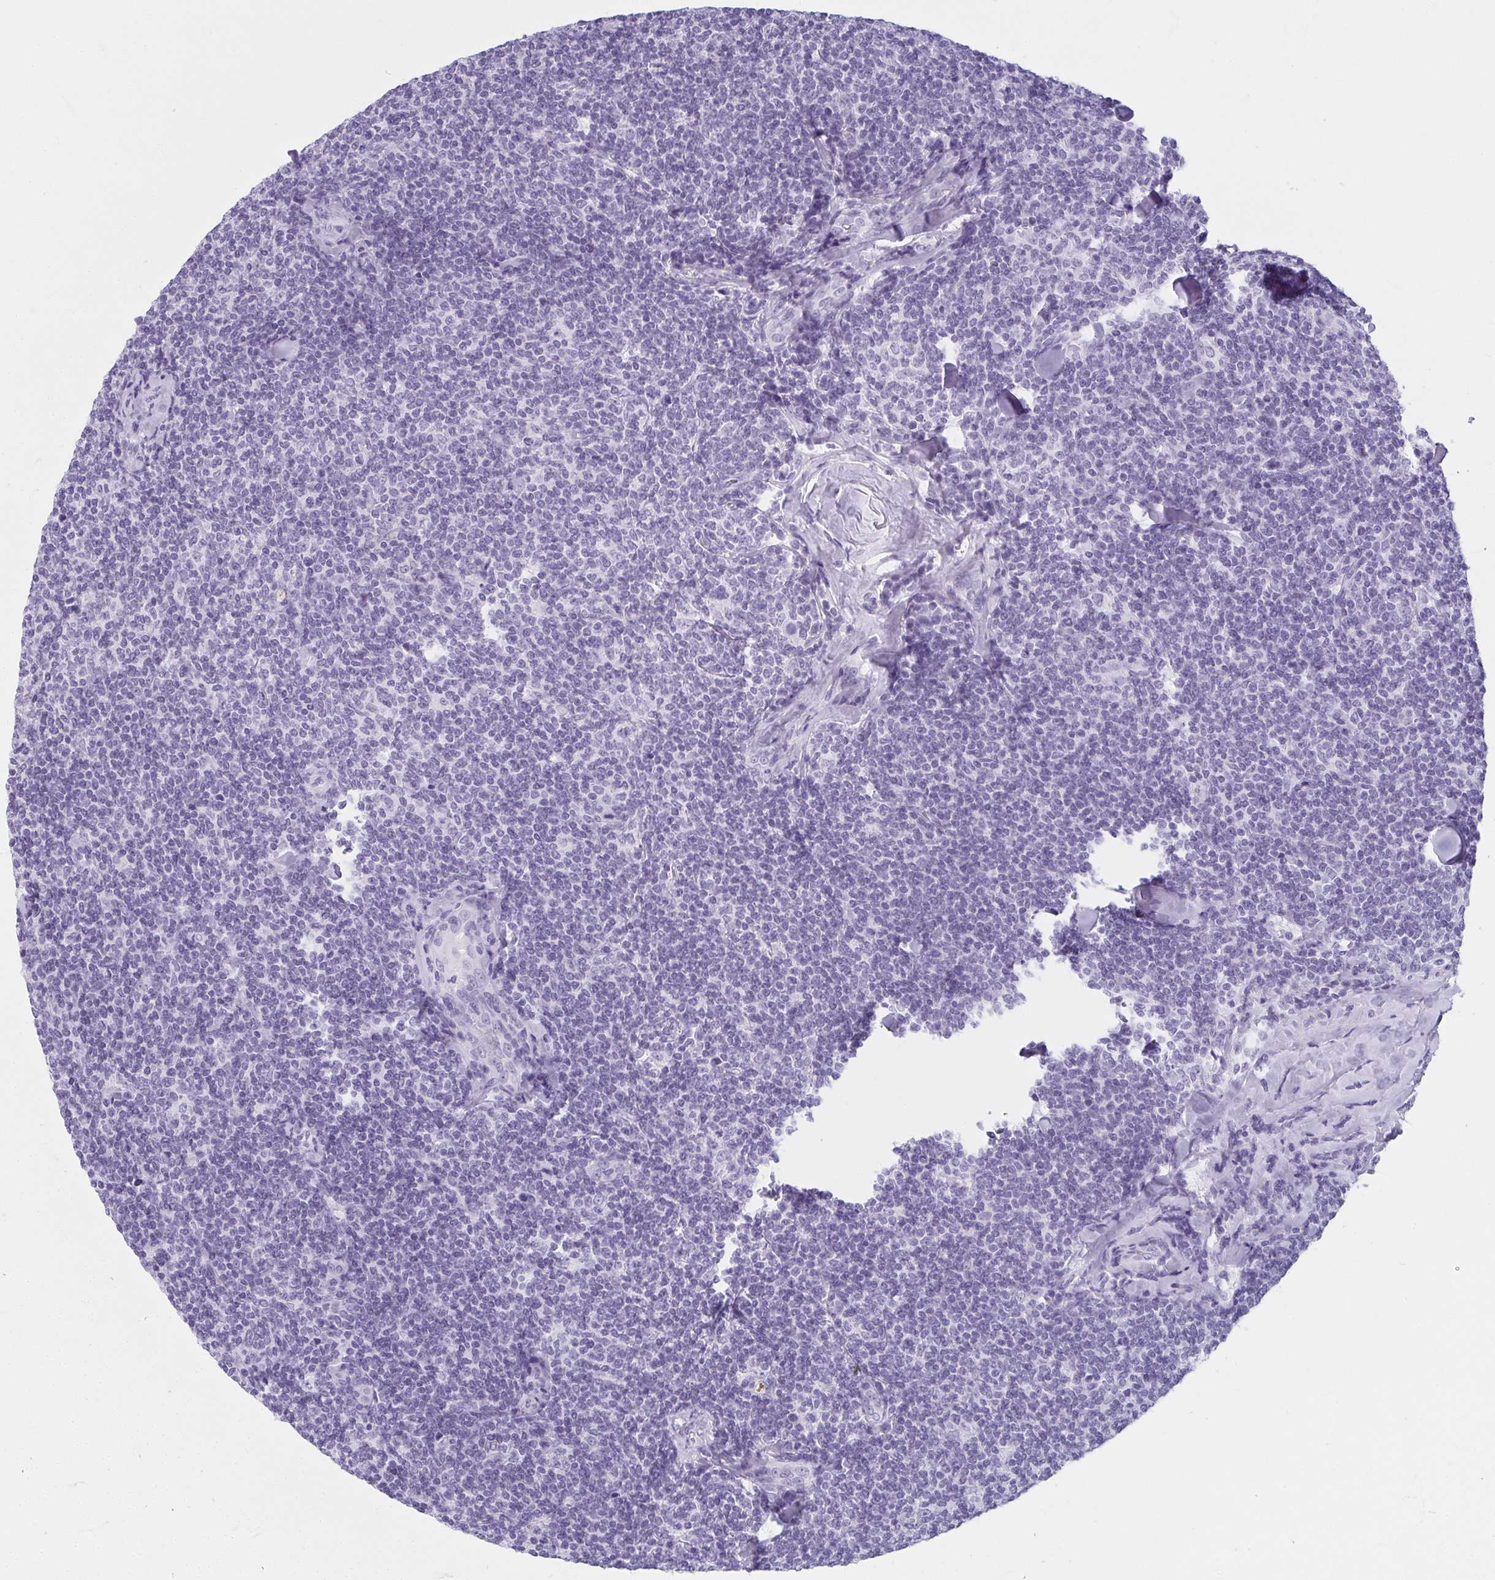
{"staining": {"intensity": "negative", "quantity": "none", "location": "none"}, "tissue": "lymphoma", "cell_type": "Tumor cells", "image_type": "cancer", "snomed": [{"axis": "morphology", "description": "Malignant lymphoma, non-Hodgkin's type, Low grade"}, {"axis": "topography", "description": "Lymph node"}], "caption": "Human low-grade malignant lymphoma, non-Hodgkin's type stained for a protein using immunohistochemistry (IHC) reveals no staining in tumor cells.", "gene": "MOBP", "patient": {"sex": "female", "age": 56}}